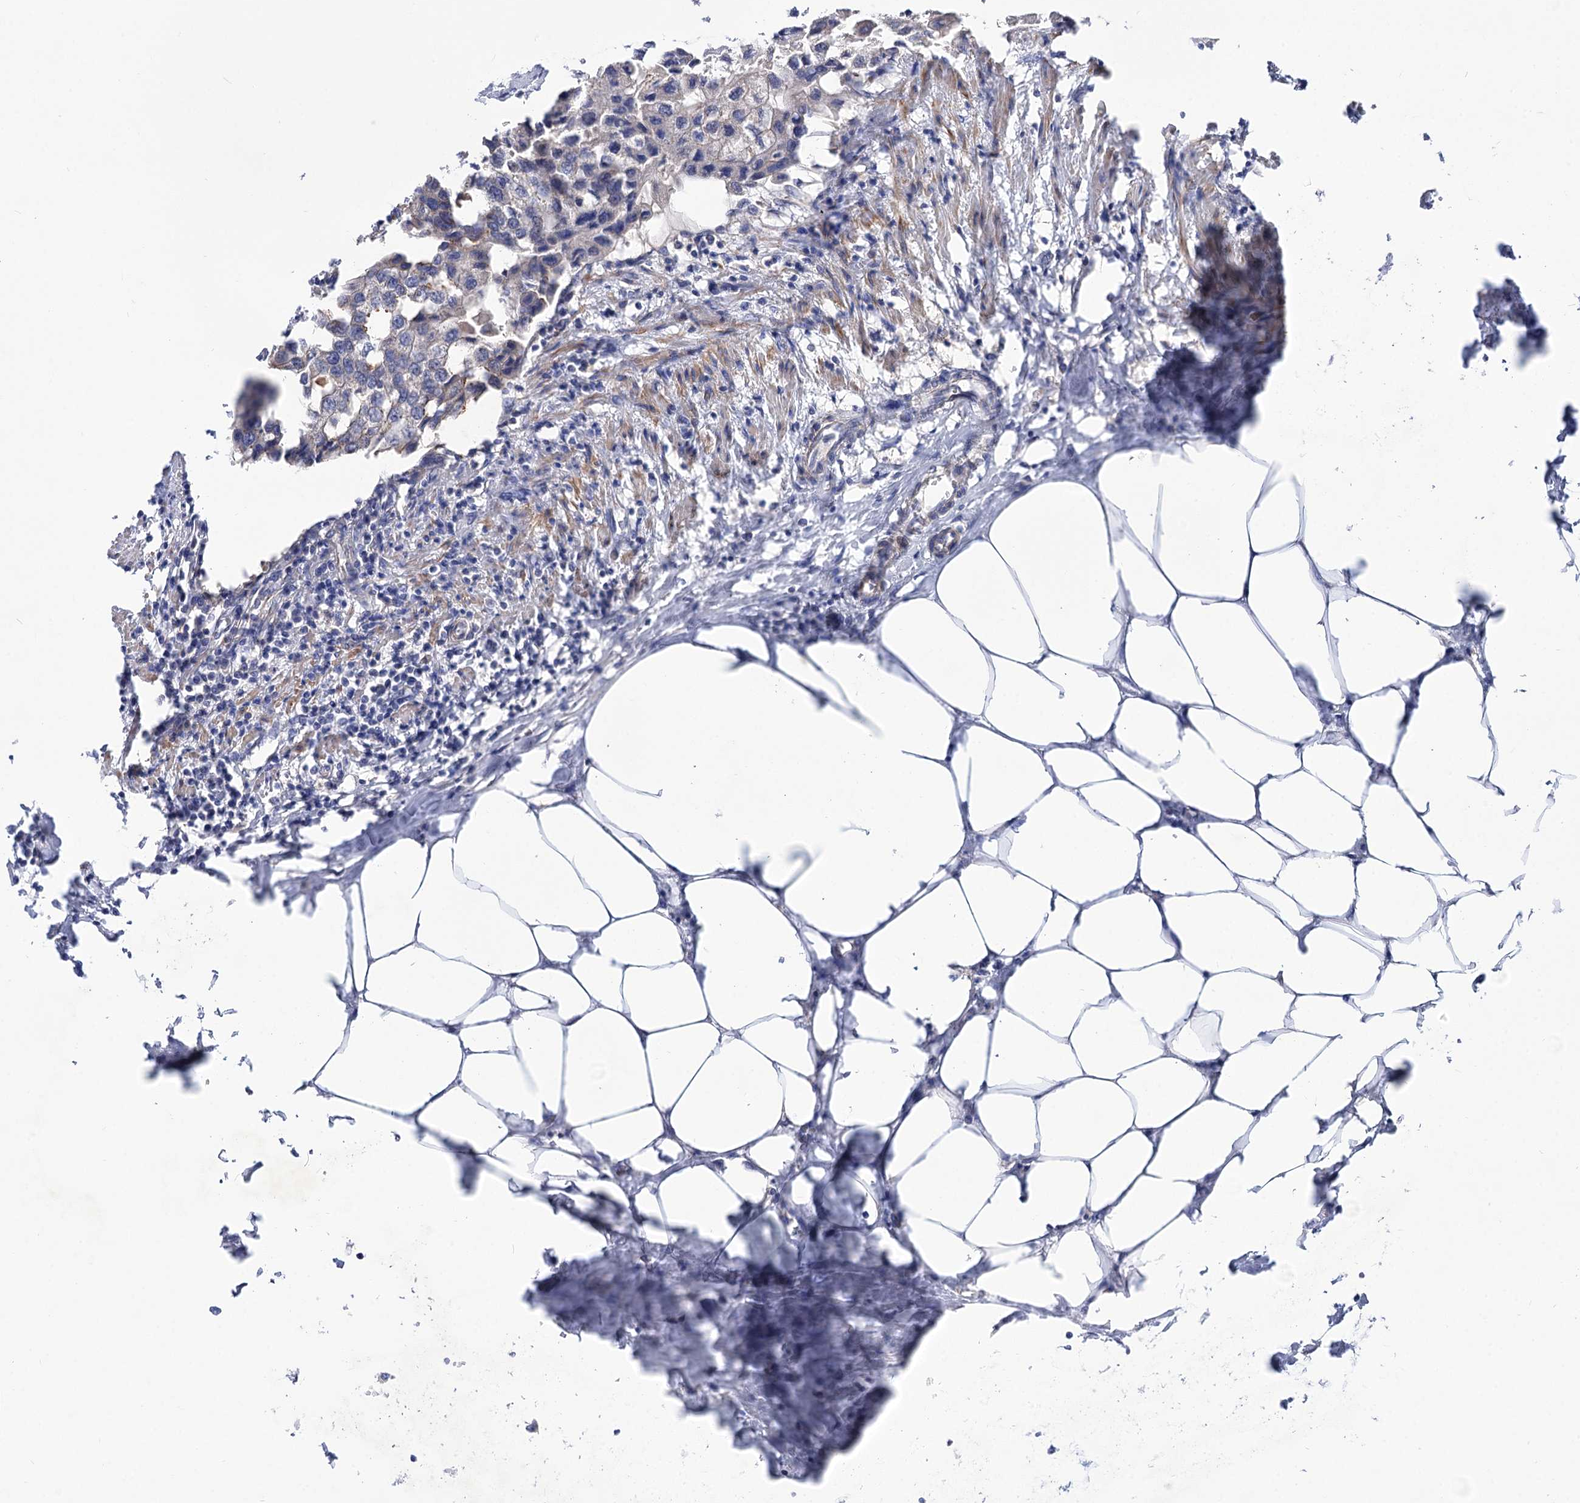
{"staining": {"intensity": "negative", "quantity": "none", "location": "none"}, "tissue": "urothelial cancer", "cell_type": "Tumor cells", "image_type": "cancer", "snomed": [{"axis": "morphology", "description": "Urothelial carcinoma, High grade"}, {"axis": "topography", "description": "Urinary bladder"}], "caption": "IHC of human high-grade urothelial carcinoma shows no staining in tumor cells.", "gene": "NUDCD2", "patient": {"sex": "male", "age": 64}}